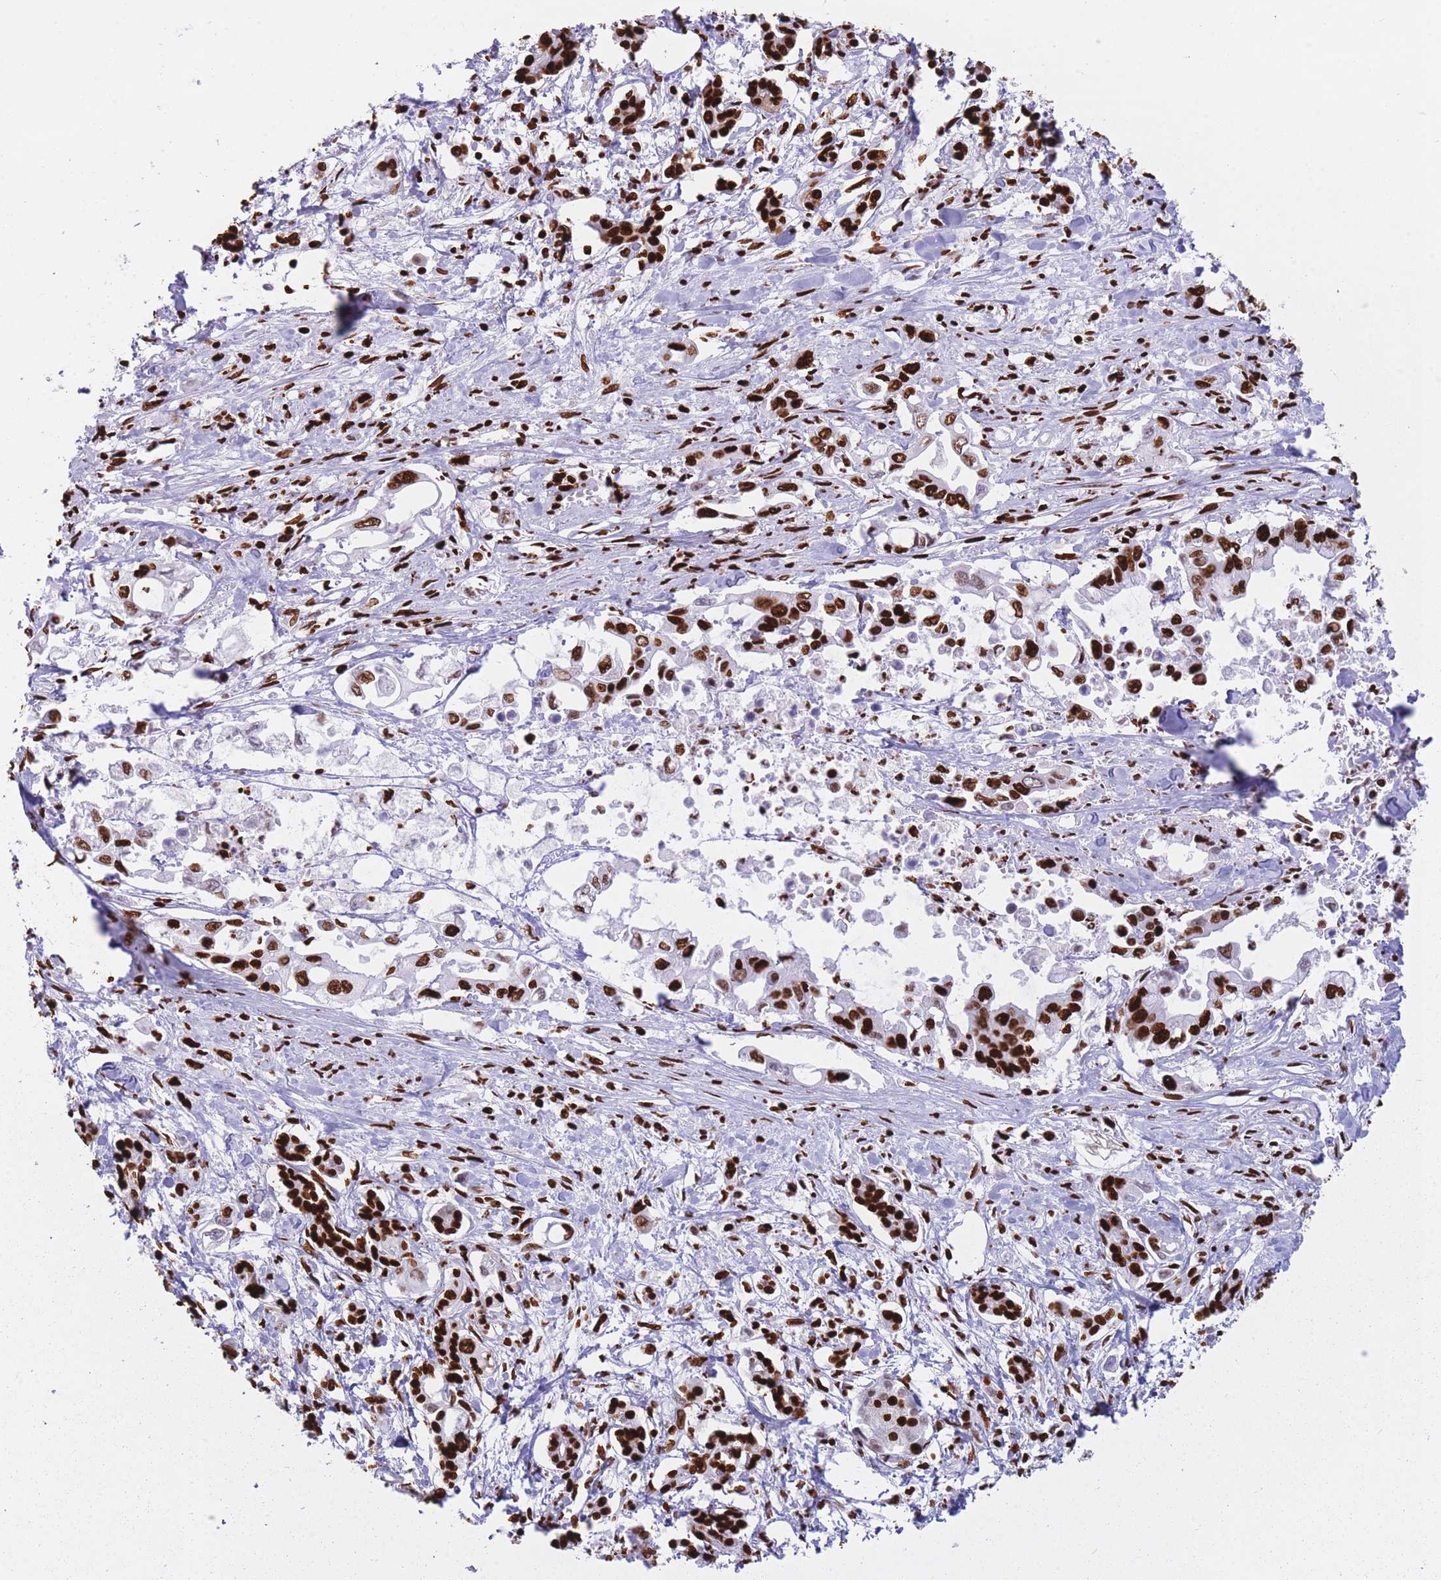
{"staining": {"intensity": "strong", "quantity": ">75%", "location": "nuclear"}, "tissue": "pancreatic cancer", "cell_type": "Tumor cells", "image_type": "cancer", "snomed": [{"axis": "morphology", "description": "Adenocarcinoma, NOS"}, {"axis": "topography", "description": "Pancreas"}], "caption": "Strong nuclear expression for a protein is seen in approximately >75% of tumor cells of adenocarcinoma (pancreatic) using IHC.", "gene": "HNRNPUL1", "patient": {"sex": "male", "age": 61}}